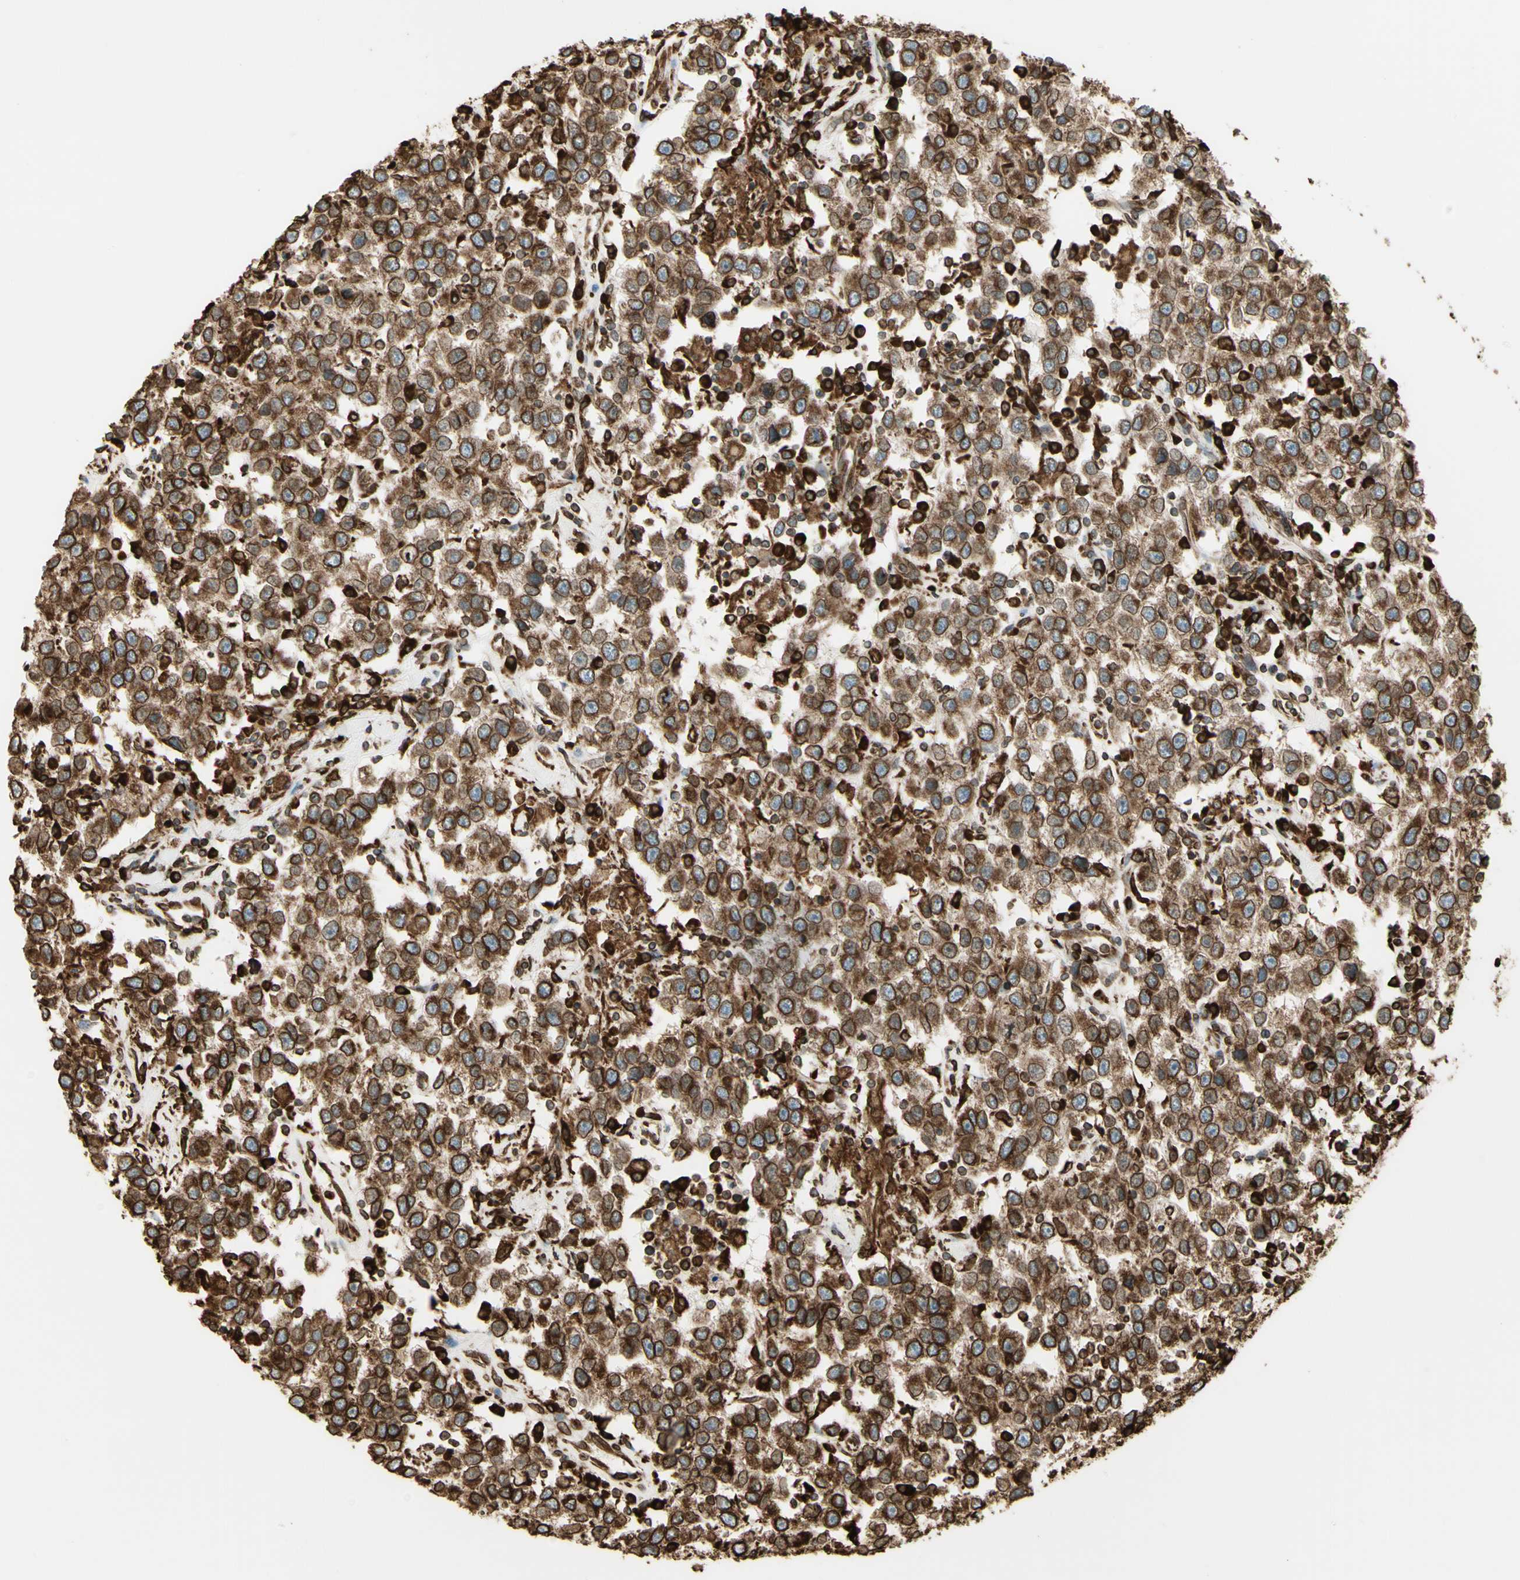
{"staining": {"intensity": "moderate", "quantity": ">75%", "location": "cytoplasmic/membranous"}, "tissue": "testis cancer", "cell_type": "Tumor cells", "image_type": "cancer", "snomed": [{"axis": "morphology", "description": "Seminoma, NOS"}, {"axis": "topography", "description": "Testis"}], "caption": "Protein expression by IHC demonstrates moderate cytoplasmic/membranous expression in about >75% of tumor cells in testis seminoma. The protein is stained brown, and the nuclei are stained in blue (DAB IHC with brightfield microscopy, high magnification).", "gene": "CANX", "patient": {"sex": "male", "age": 41}}